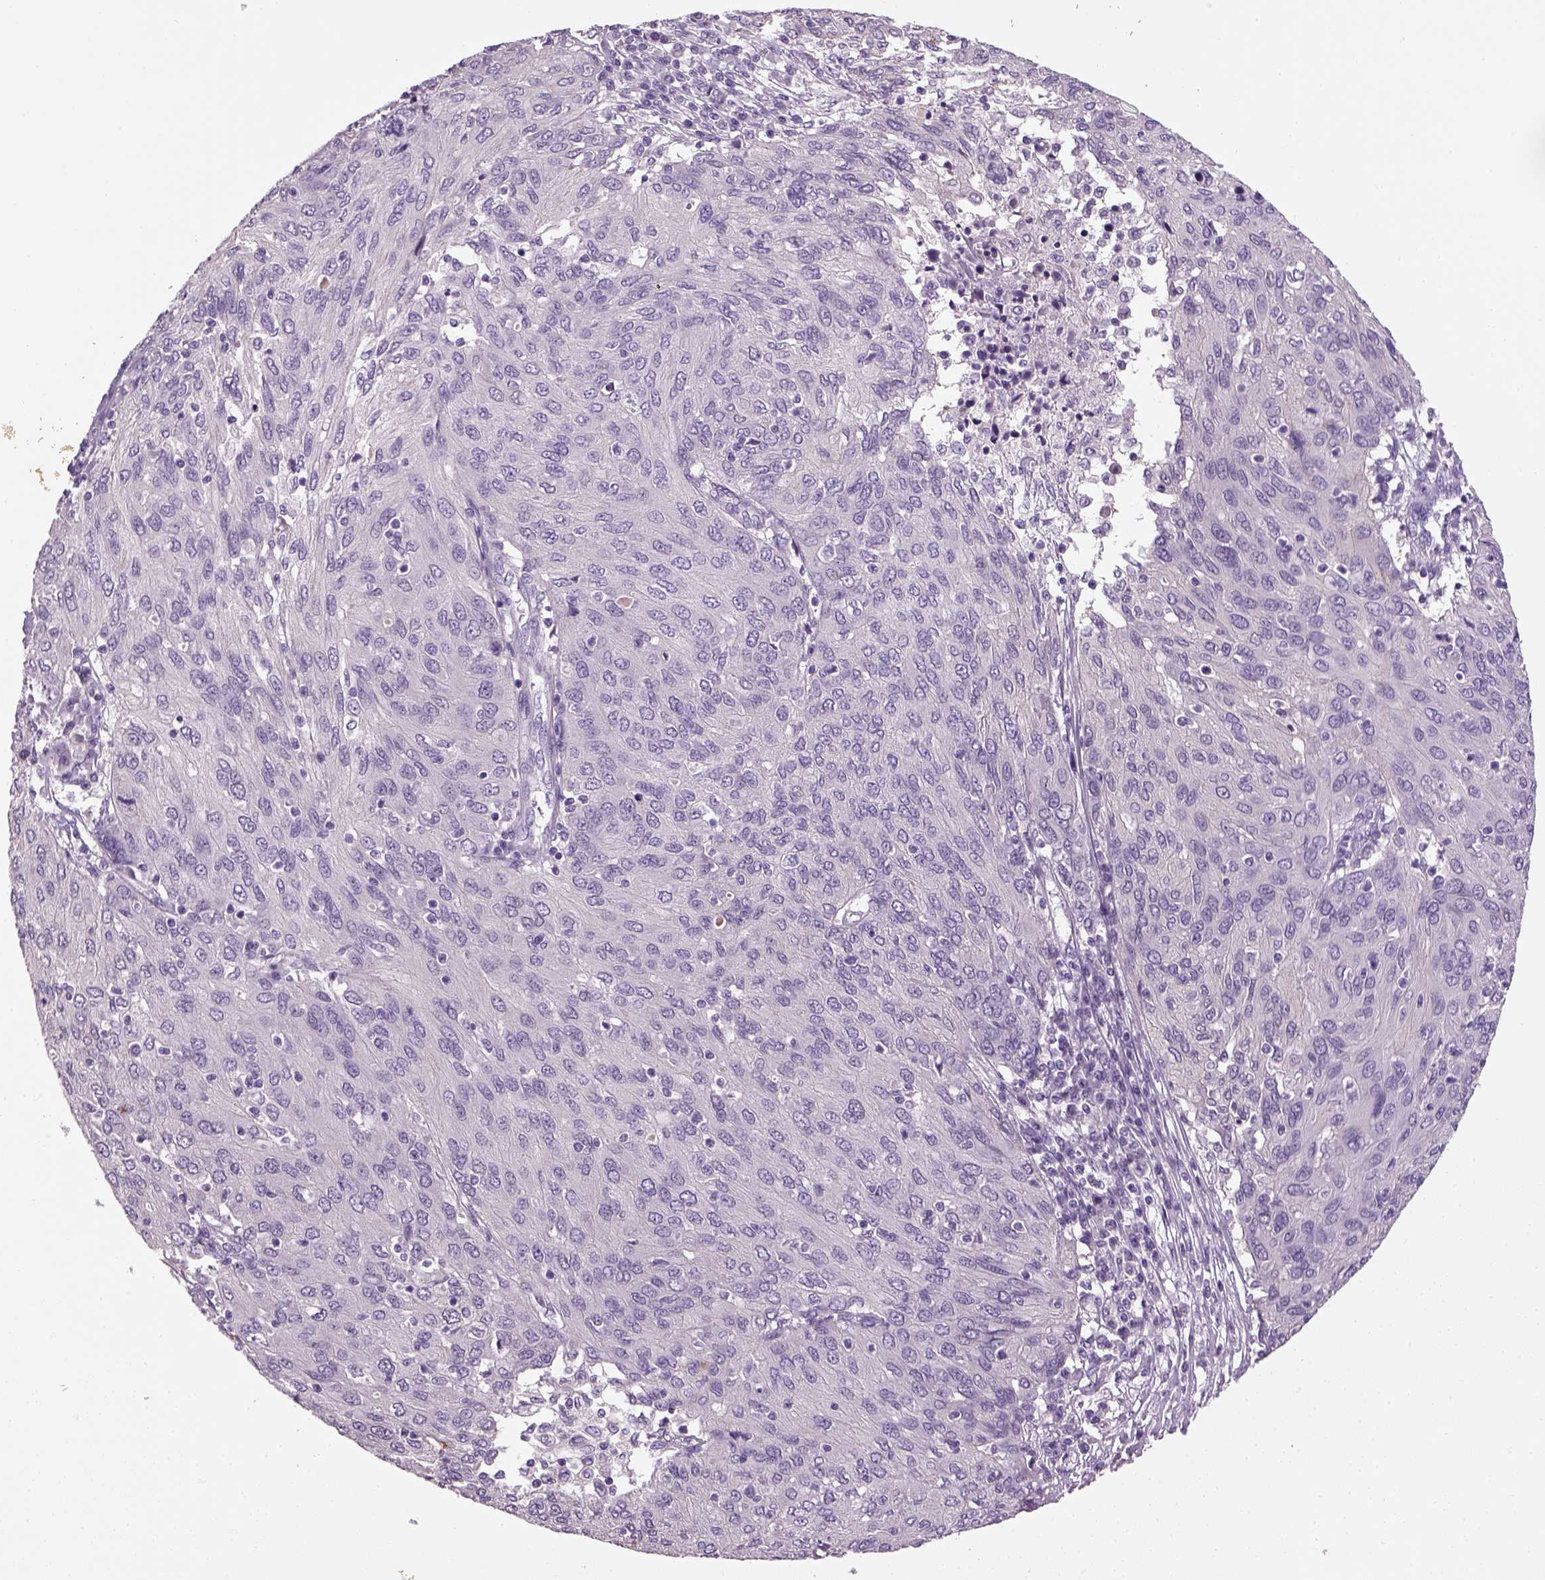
{"staining": {"intensity": "negative", "quantity": "none", "location": "none"}, "tissue": "ovarian cancer", "cell_type": "Tumor cells", "image_type": "cancer", "snomed": [{"axis": "morphology", "description": "Carcinoma, endometroid"}, {"axis": "topography", "description": "Ovary"}], "caption": "The image displays no significant positivity in tumor cells of ovarian endometroid carcinoma.", "gene": "ELOVL3", "patient": {"sex": "female", "age": 50}}